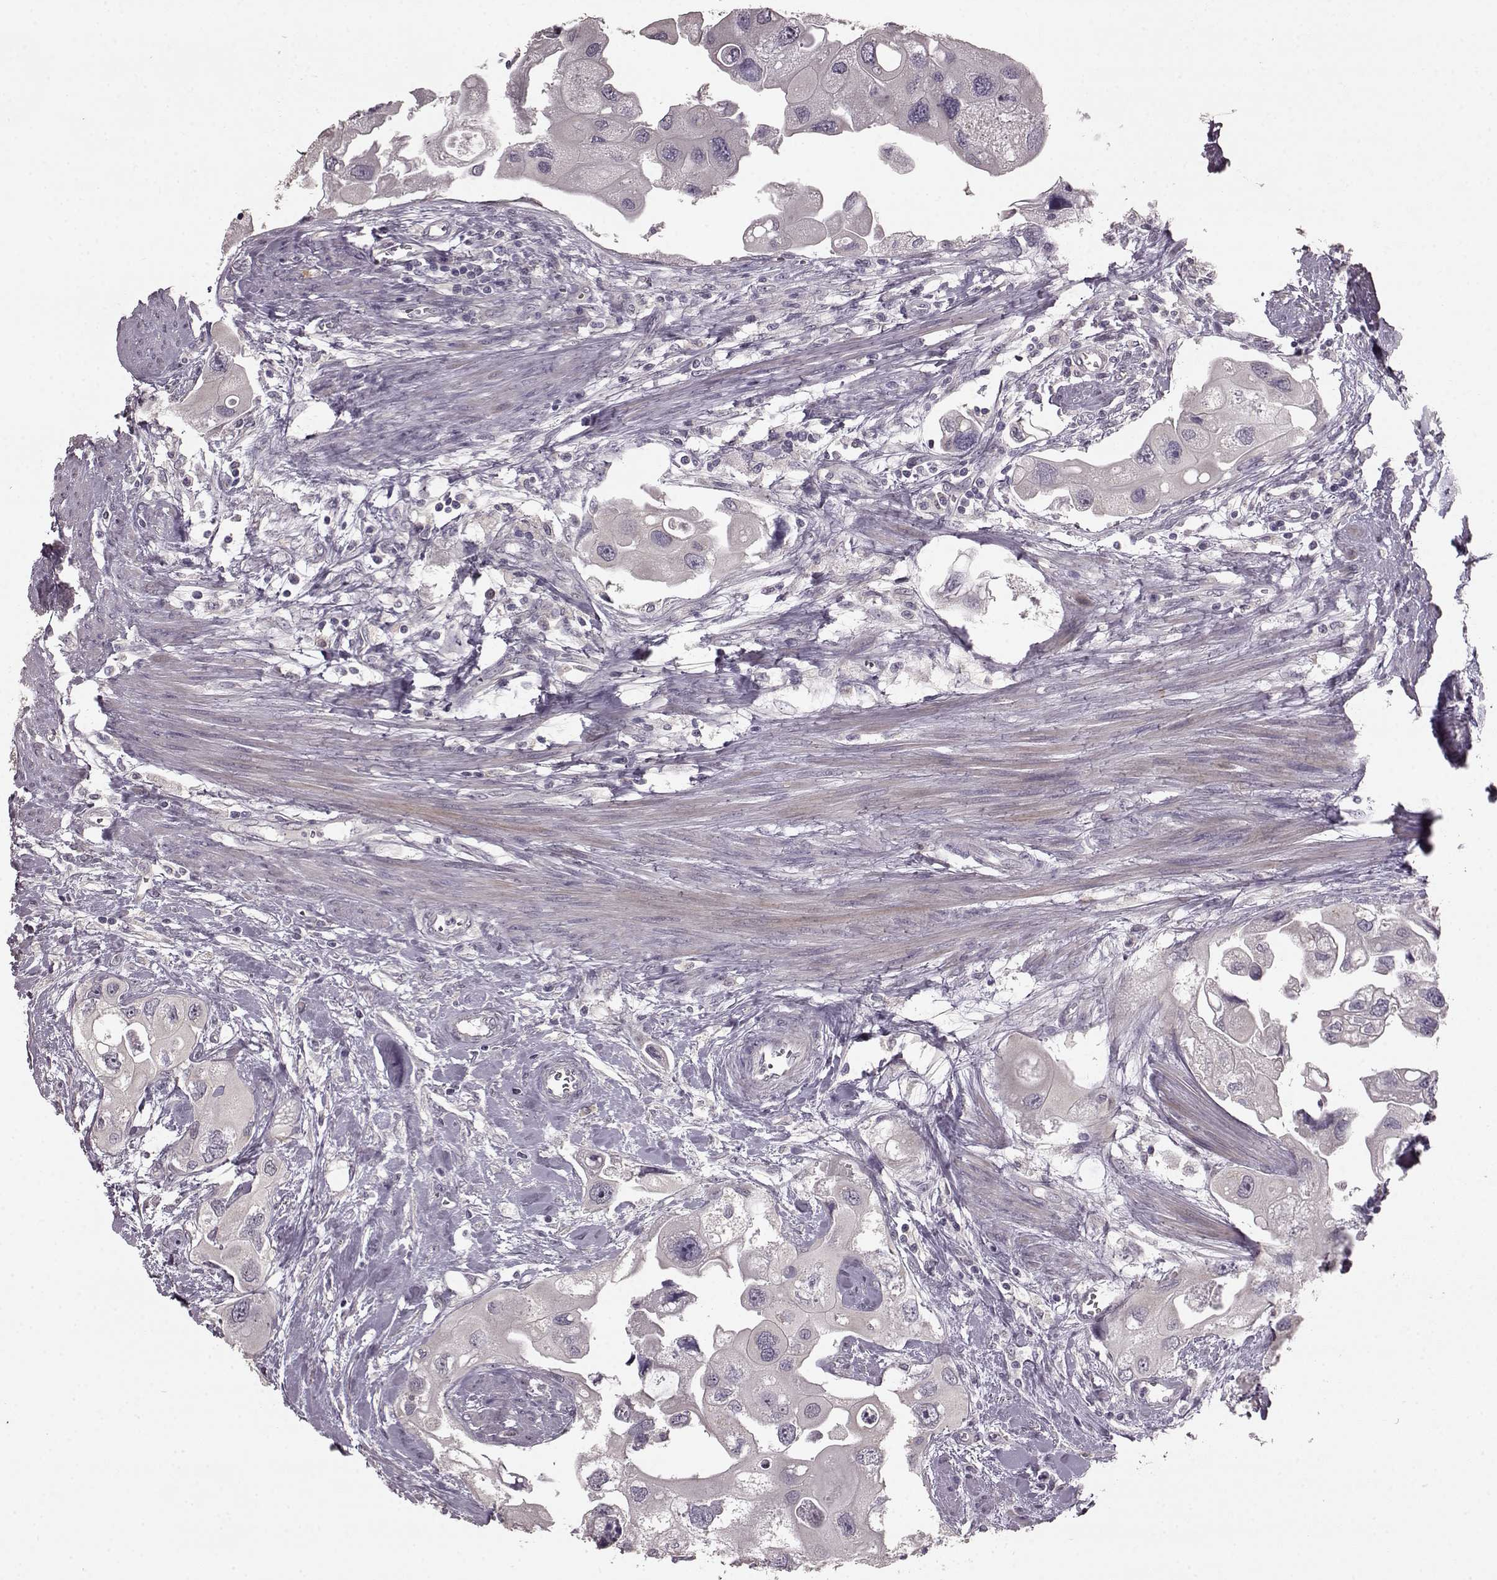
{"staining": {"intensity": "negative", "quantity": "none", "location": "none"}, "tissue": "urothelial cancer", "cell_type": "Tumor cells", "image_type": "cancer", "snomed": [{"axis": "morphology", "description": "Urothelial carcinoma, High grade"}, {"axis": "topography", "description": "Urinary bladder"}], "caption": "Histopathology image shows no significant protein expression in tumor cells of urothelial cancer. The staining was performed using DAB (3,3'-diaminobenzidine) to visualize the protein expression in brown, while the nuclei were stained in blue with hematoxylin (Magnification: 20x).", "gene": "SLC52A3", "patient": {"sex": "male", "age": 59}}